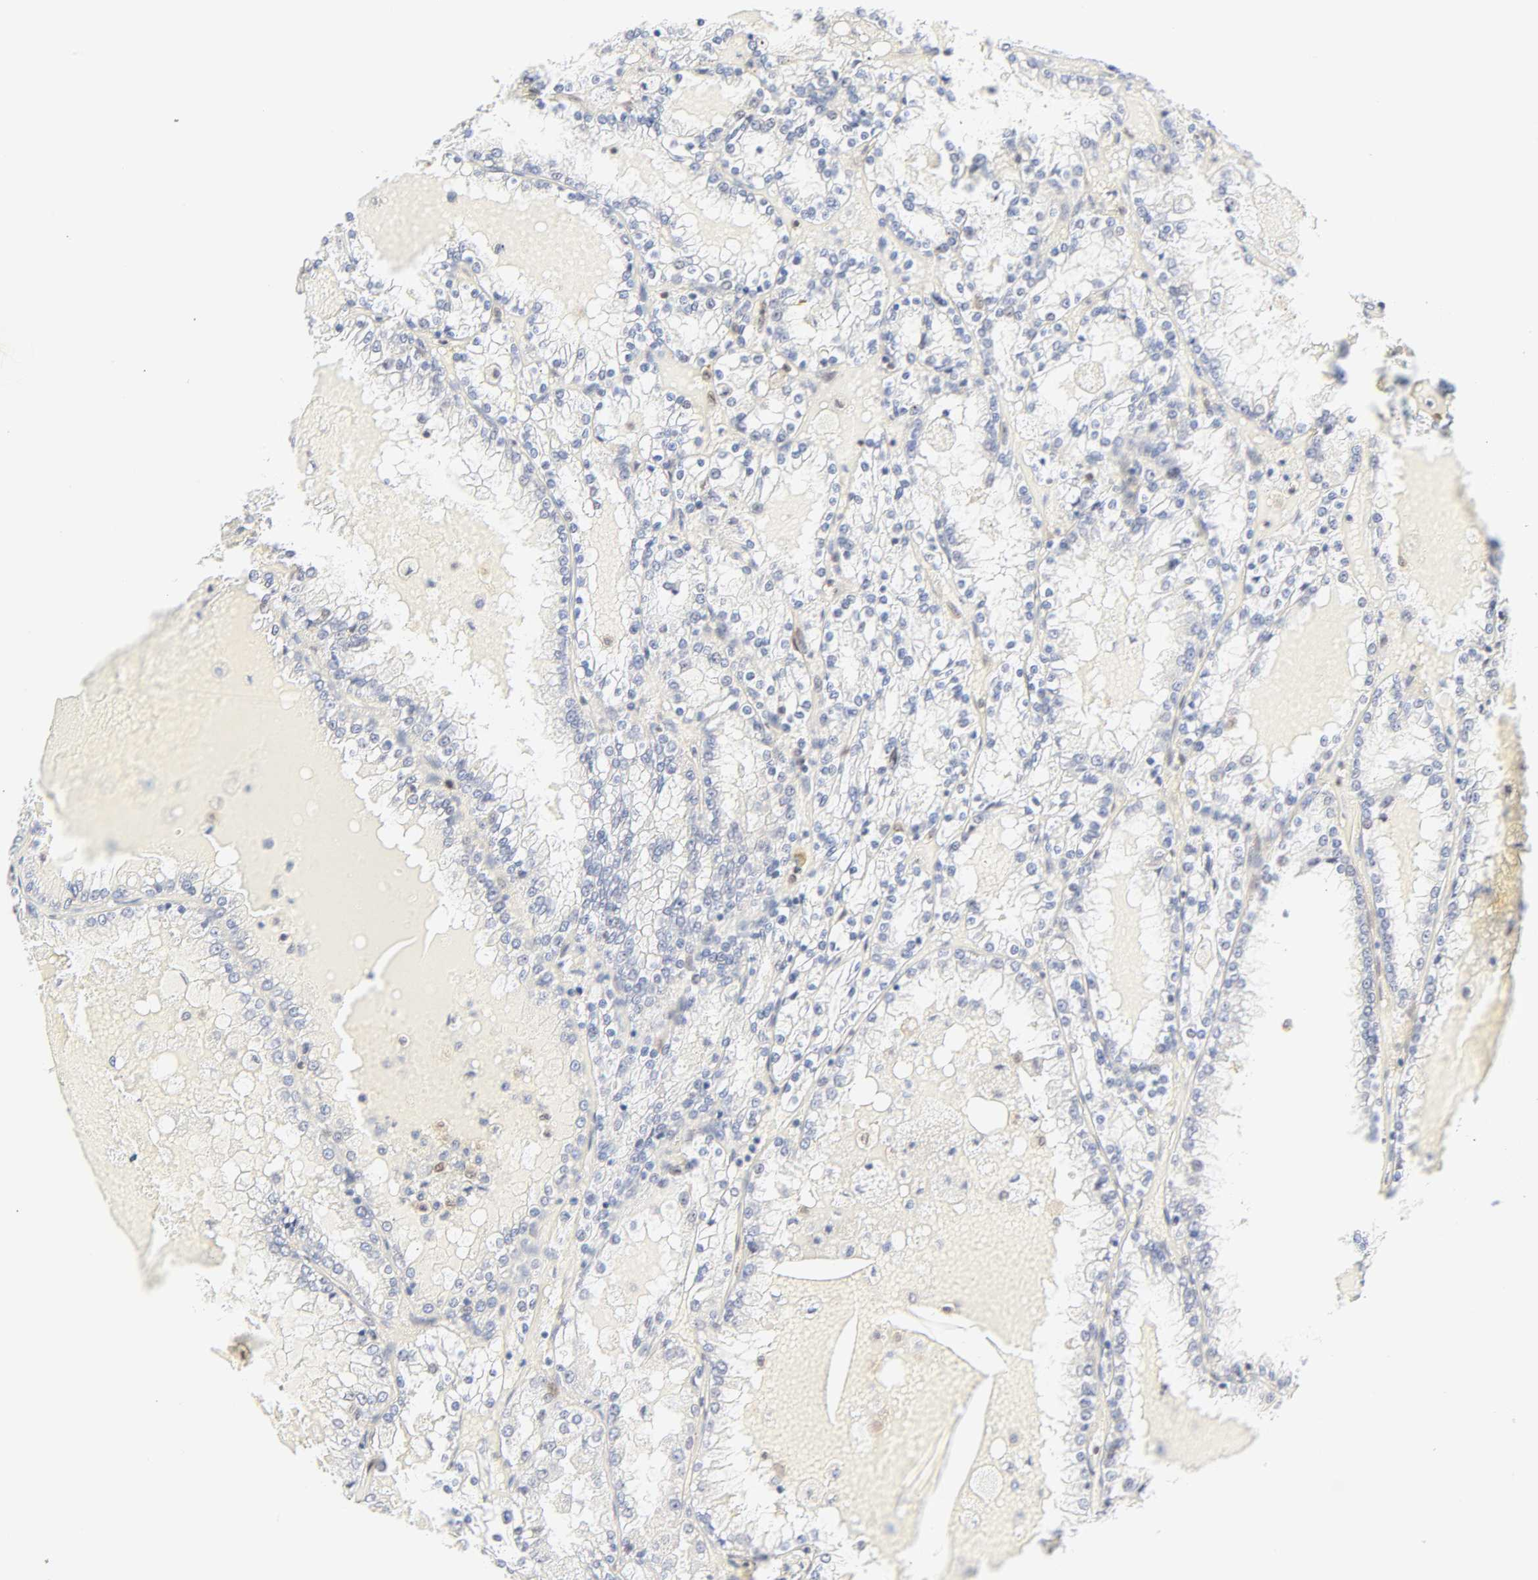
{"staining": {"intensity": "negative", "quantity": "none", "location": "none"}, "tissue": "renal cancer", "cell_type": "Tumor cells", "image_type": "cancer", "snomed": [{"axis": "morphology", "description": "Adenocarcinoma, NOS"}, {"axis": "topography", "description": "Kidney"}], "caption": "This is an immunohistochemistry image of renal adenocarcinoma. There is no positivity in tumor cells.", "gene": "CDC37", "patient": {"sex": "female", "age": 56}}